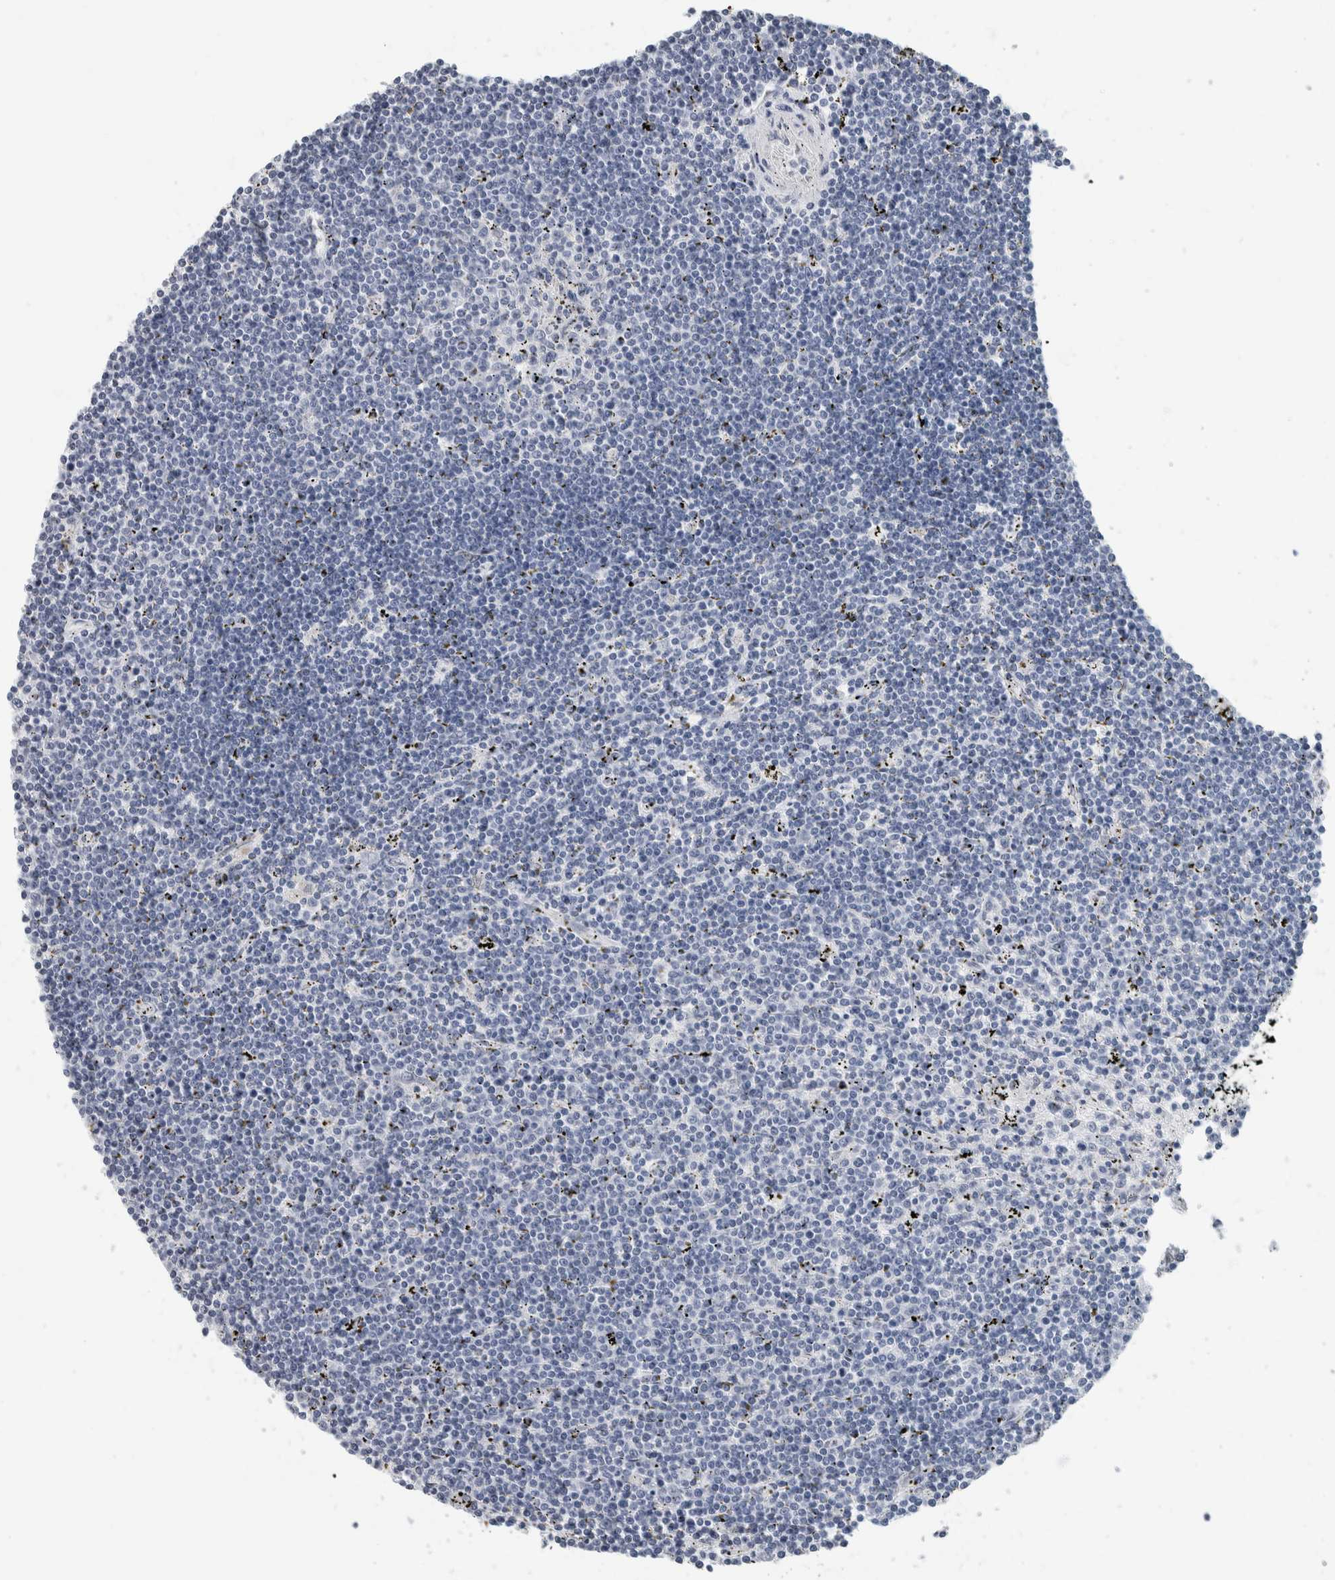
{"staining": {"intensity": "negative", "quantity": "none", "location": "none"}, "tissue": "lymphoma", "cell_type": "Tumor cells", "image_type": "cancer", "snomed": [{"axis": "morphology", "description": "Malignant lymphoma, non-Hodgkin's type, Low grade"}, {"axis": "topography", "description": "Spleen"}], "caption": "Micrograph shows no protein staining in tumor cells of malignant lymphoma, non-Hodgkin's type (low-grade) tissue.", "gene": "NEFM", "patient": {"sex": "male", "age": 76}}